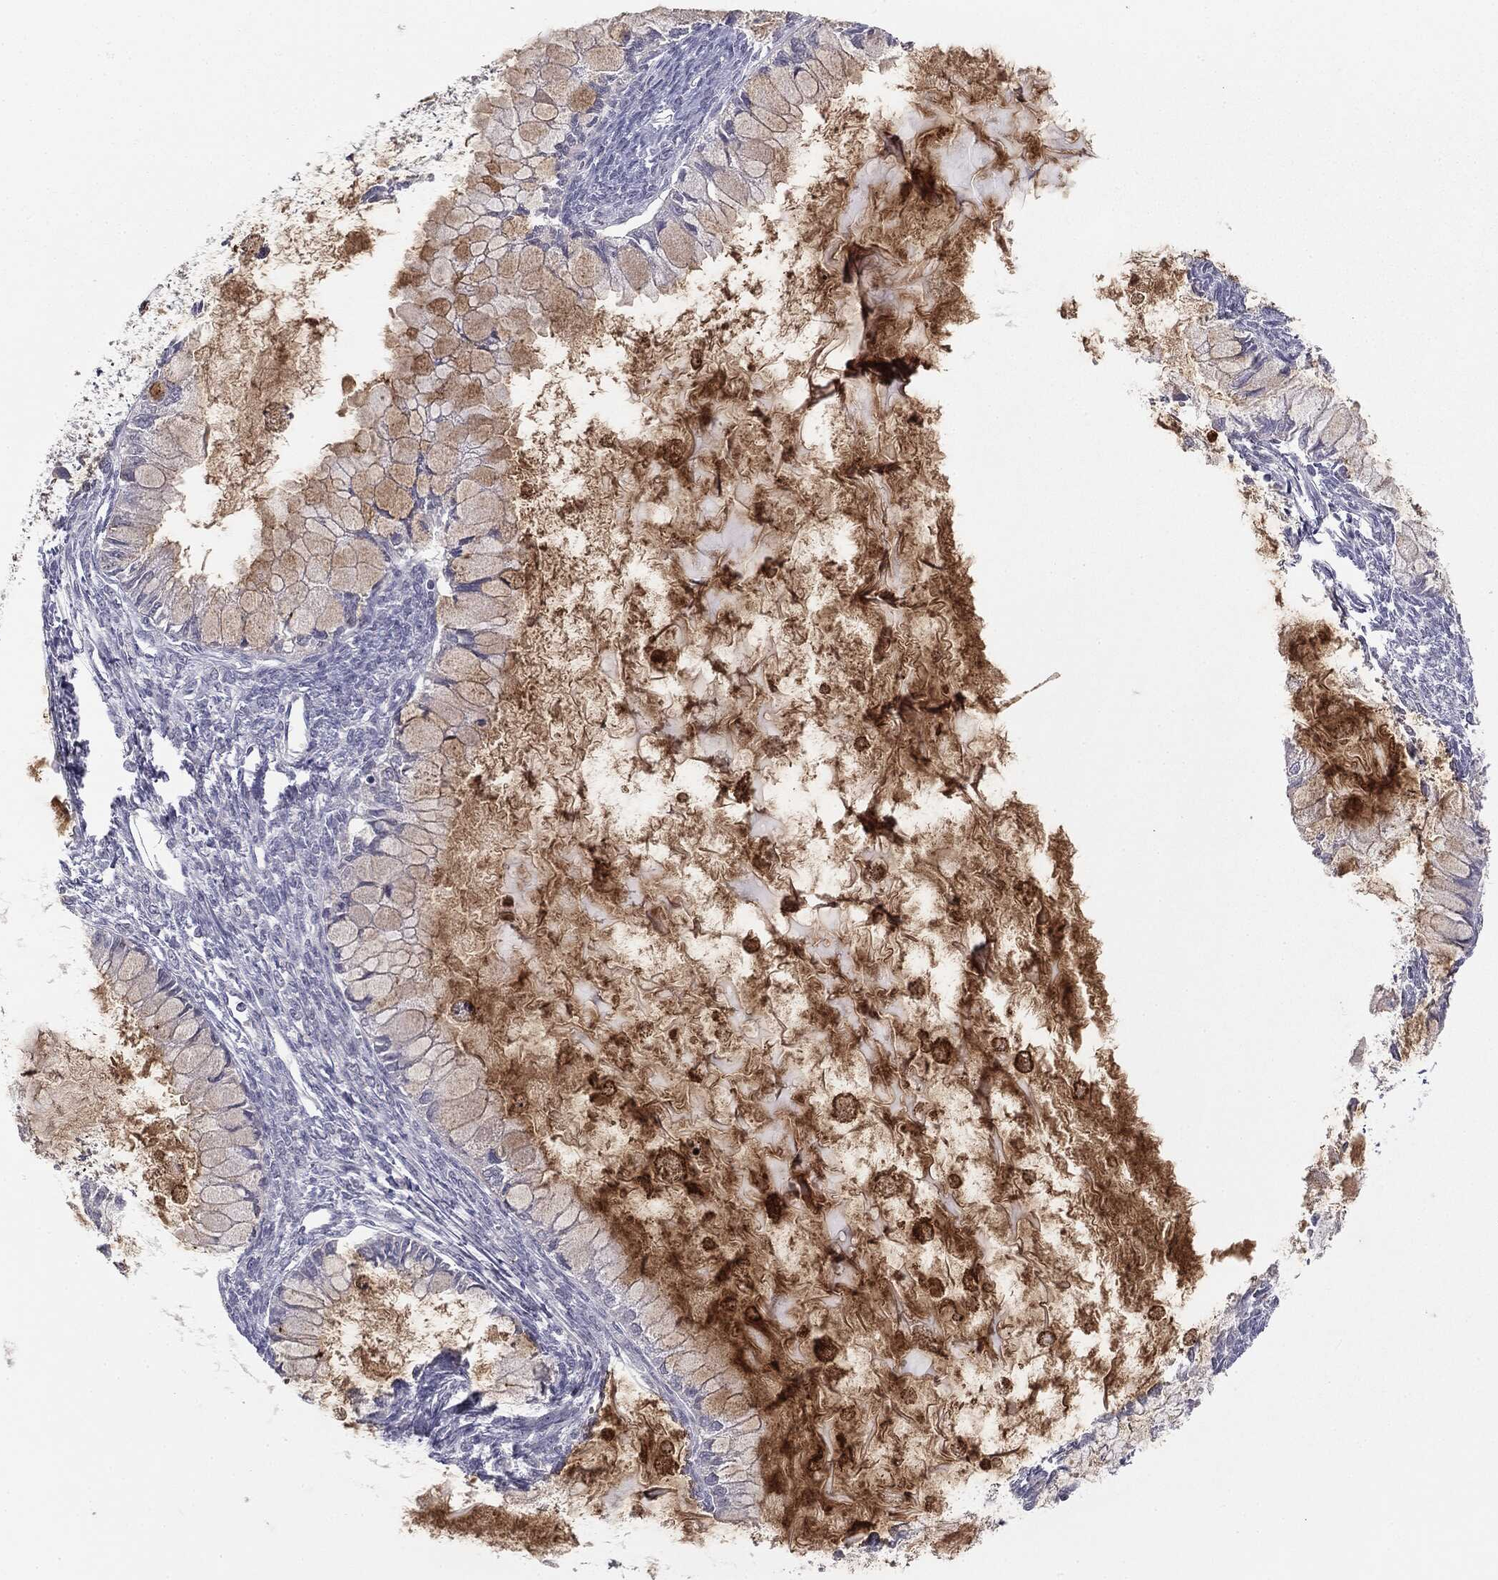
{"staining": {"intensity": "negative", "quantity": "none", "location": "none"}, "tissue": "ovarian cancer", "cell_type": "Tumor cells", "image_type": "cancer", "snomed": [{"axis": "morphology", "description": "Cystadenocarcinoma, mucinous, NOS"}, {"axis": "topography", "description": "Ovary"}], "caption": "High magnification brightfield microscopy of ovarian cancer stained with DAB (3,3'-diaminobenzidine) (brown) and counterstained with hematoxylin (blue): tumor cells show no significant positivity.", "gene": "MUC1", "patient": {"sex": "female", "age": 34}}